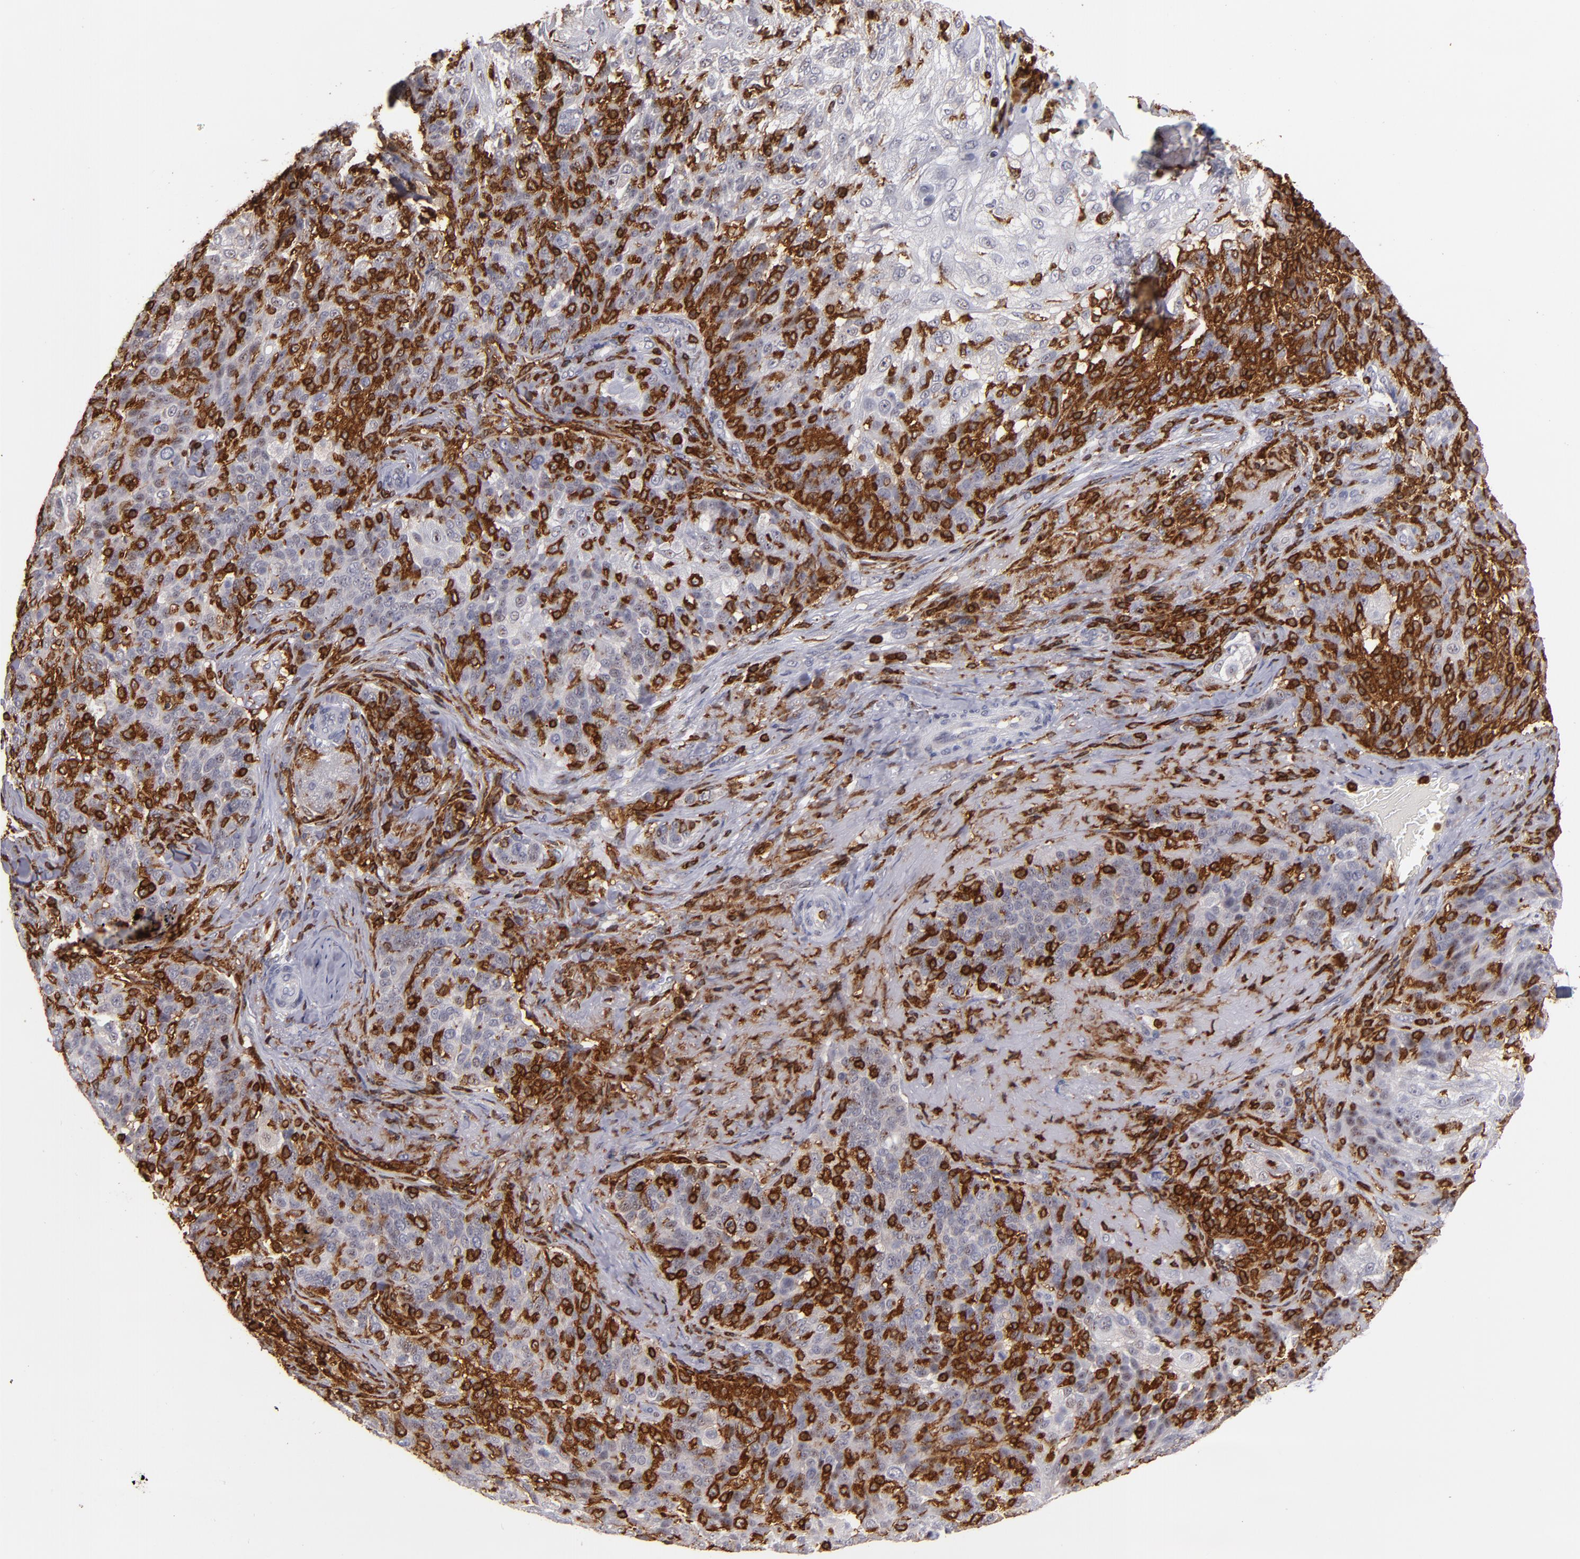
{"staining": {"intensity": "negative", "quantity": "none", "location": "none"}, "tissue": "skin cancer", "cell_type": "Tumor cells", "image_type": "cancer", "snomed": [{"axis": "morphology", "description": "Normal tissue, NOS"}, {"axis": "morphology", "description": "Squamous cell carcinoma, NOS"}, {"axis": "topography", "description": "Skin"}], "caption": "Immunohistochemical staining of human skin squamous cell carcinoma displays no significant staining in tumor cells.", "gene": "WAS", "patient": {"sex": "female", "age": 83}}